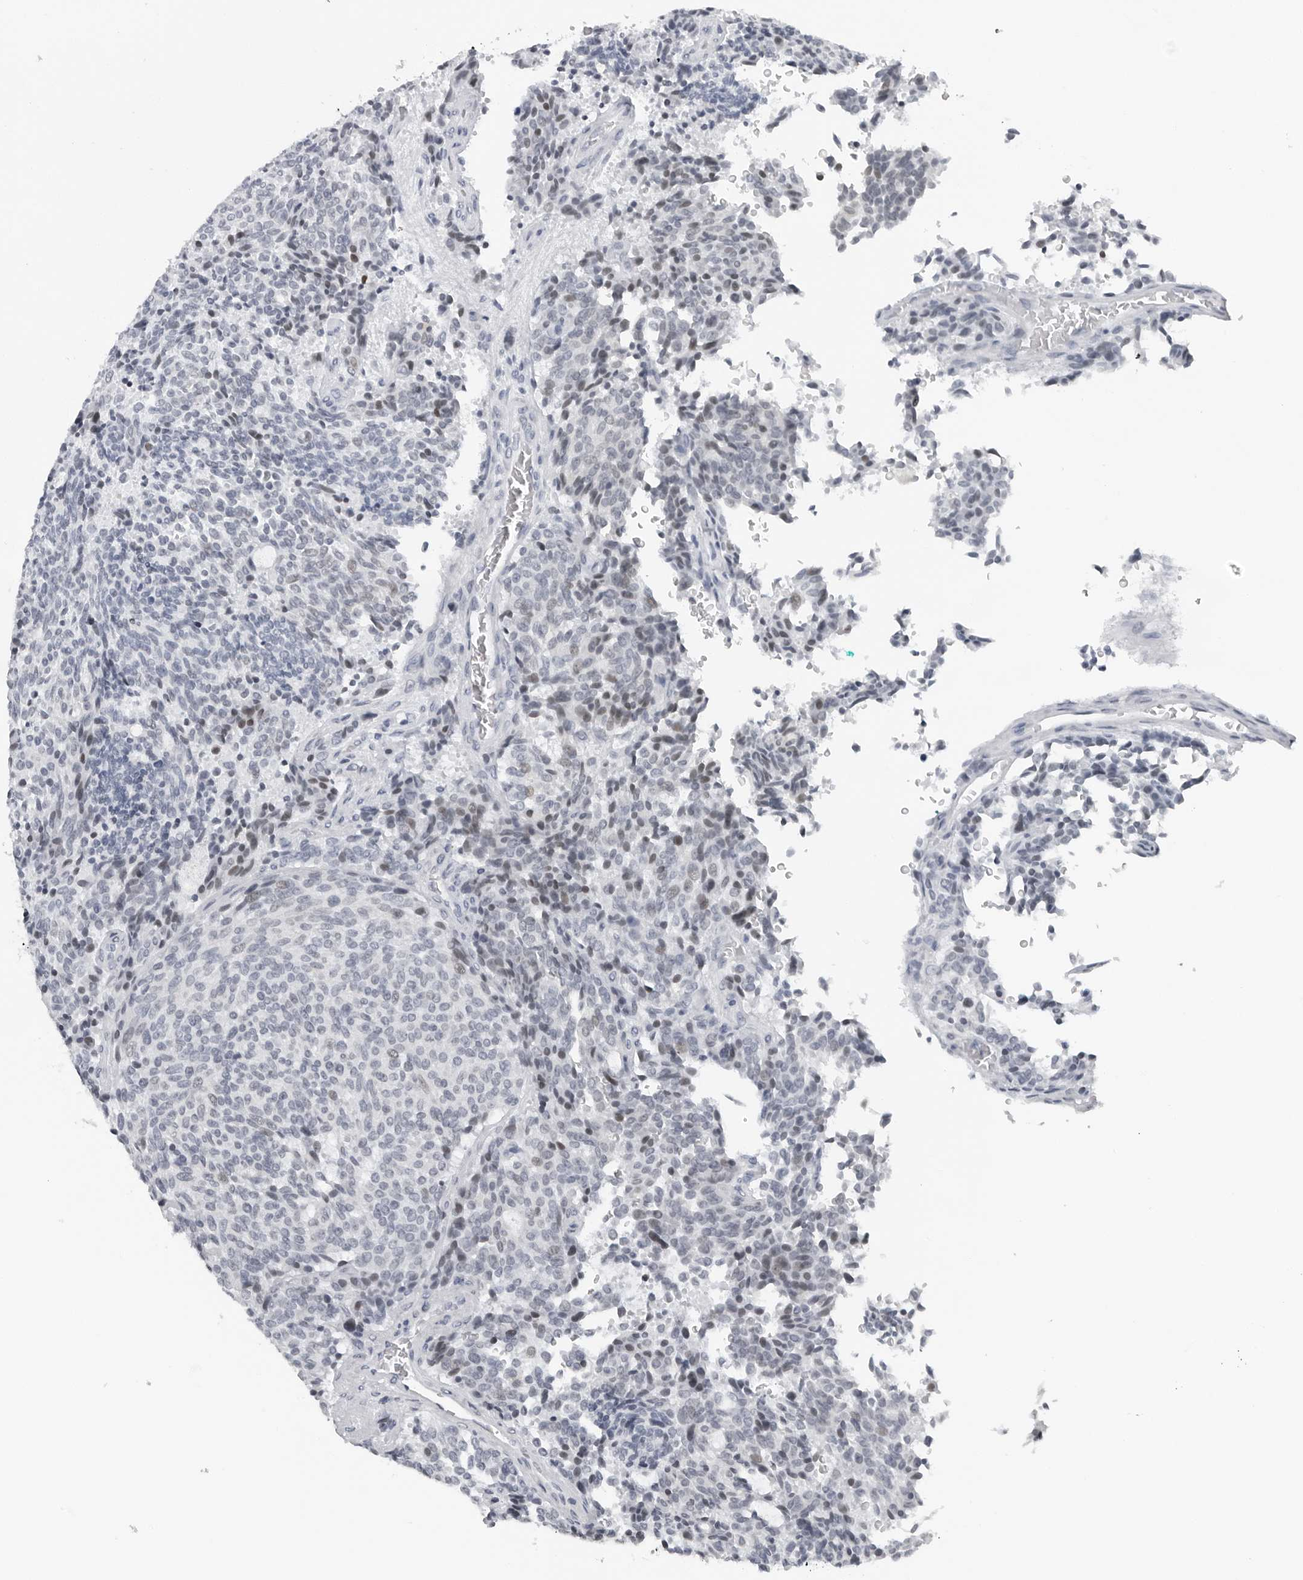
{"staining": {"intensity": "negative", "quantity": "none", "location": "none"}, "tissue": "carcinoid", "cell_type": "Tumor cells", "image_type": "cancer", "snomed": [{"axis": "morphology", "description": "Carcinoid, malignant, NOS"}, {"axis": "topography", "description": "Pancreas"}], "caption": "Malignant carcinoid was stained to show a protein in brown. There is no significant expression in tumor cells. Nuclei are stained in blue.", "gene": "PPP1R42", "patient": {"sex": "female", "age": 54}}